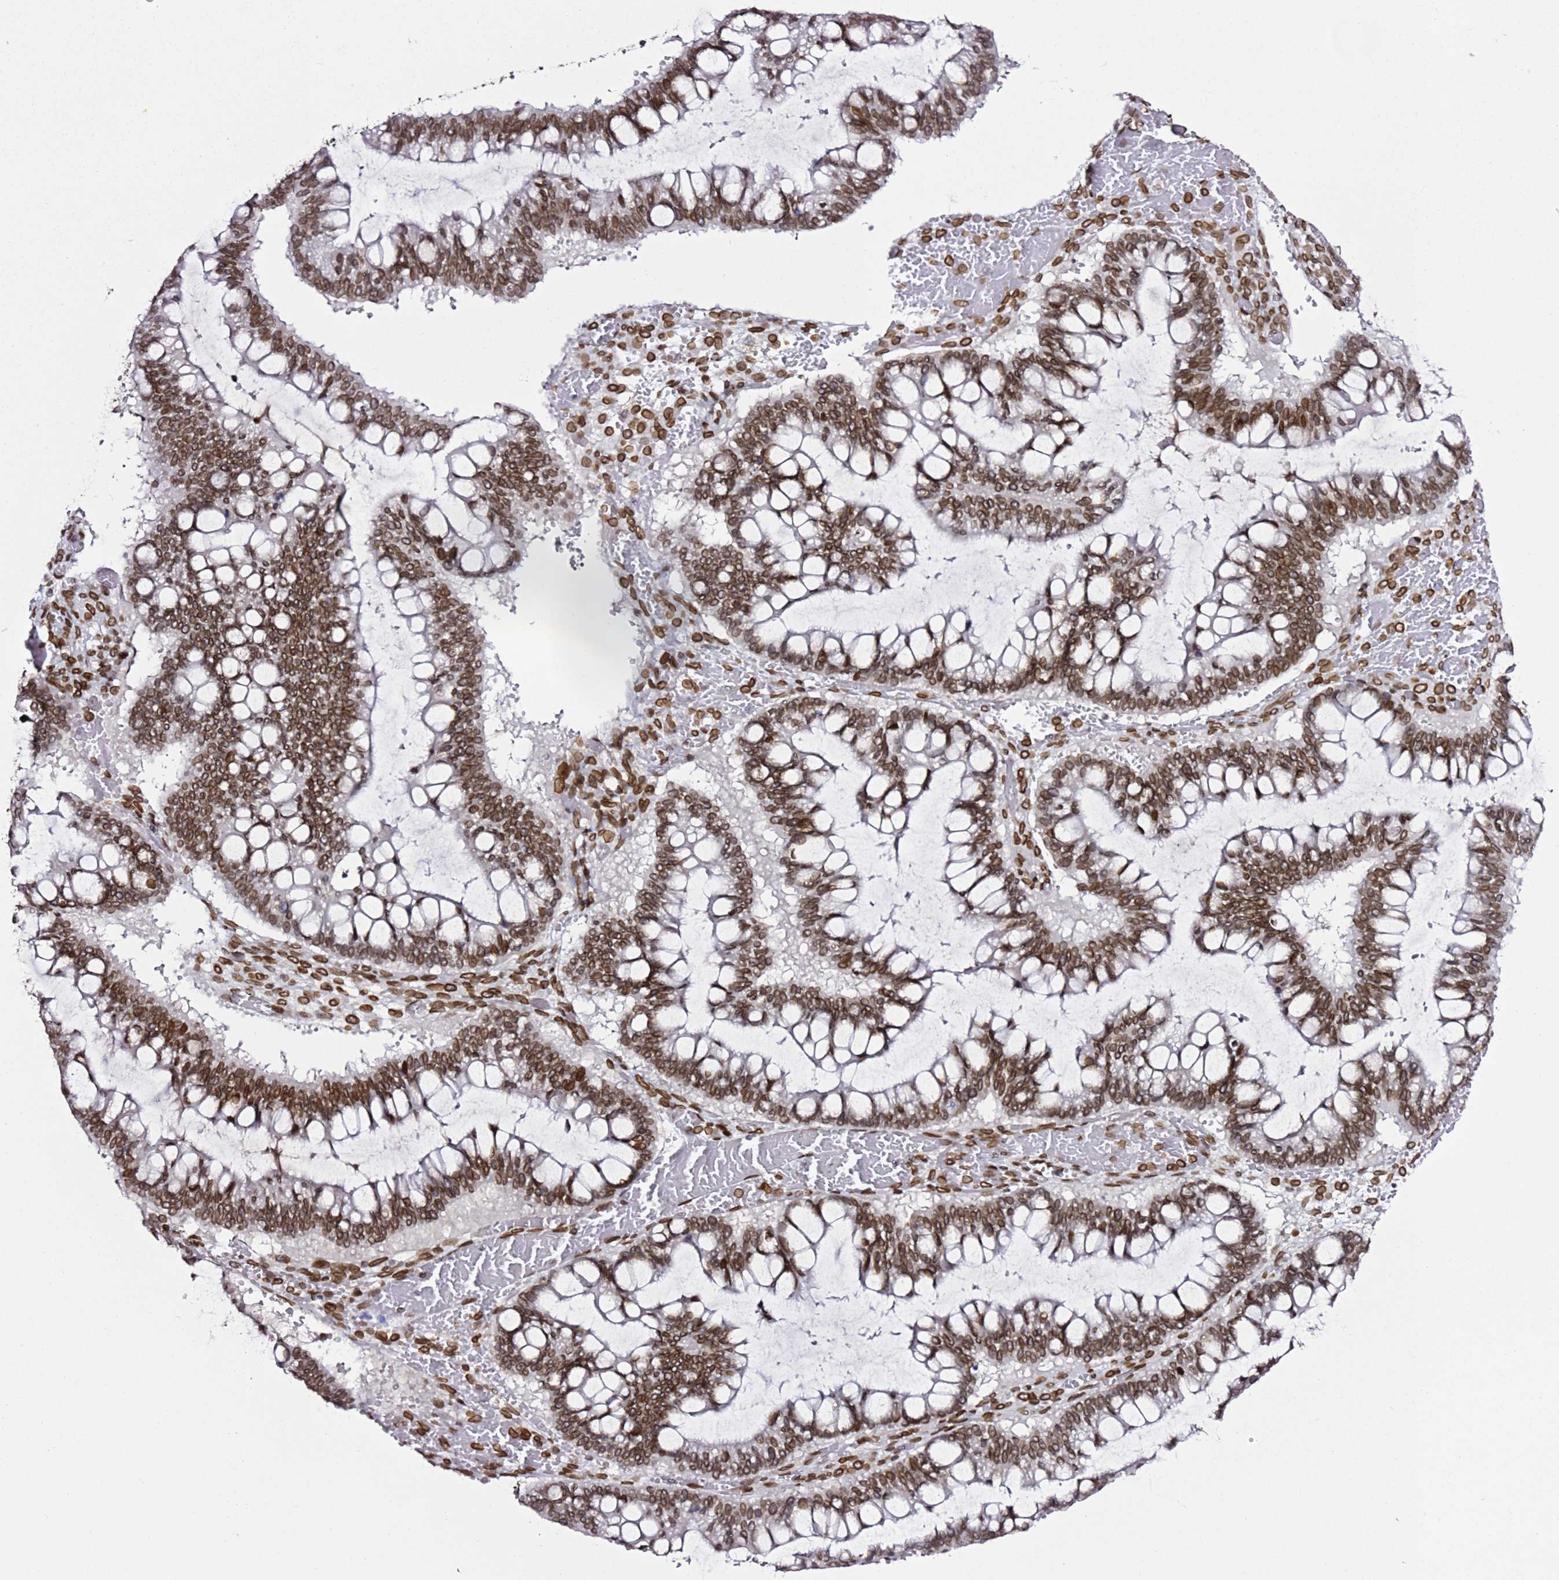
{"staining": {"intensity": "moderate", "quantity": ">75%", "location": "cytoplasmic/membranous,nuclear"}, "tissue": "ovarian cancer", "cell_type": "Tumor cells", "image_type": "cancer", "snomed": [{"axis": "morphology", "description": "Cystadenocarcinoma, mucinous, NOS"}, {"axis": "topography", "description": "Ovary"}], "caption": "Immunohistochemistry (IHC) of human ovarian cancer (mucinous cystadenocarcinoma) shows medium levels of moderate cytoplasmic/membranous and nuclear expression in about >75% of tumor cells. Using DAB (3,3'-diaminobenzidine) (brown) and hematoxylin (blue) stains, captured at high magnification using brightfield microscopy.", "gene": "POU6F1", "patient": {"sex": "female", "age": 73}}